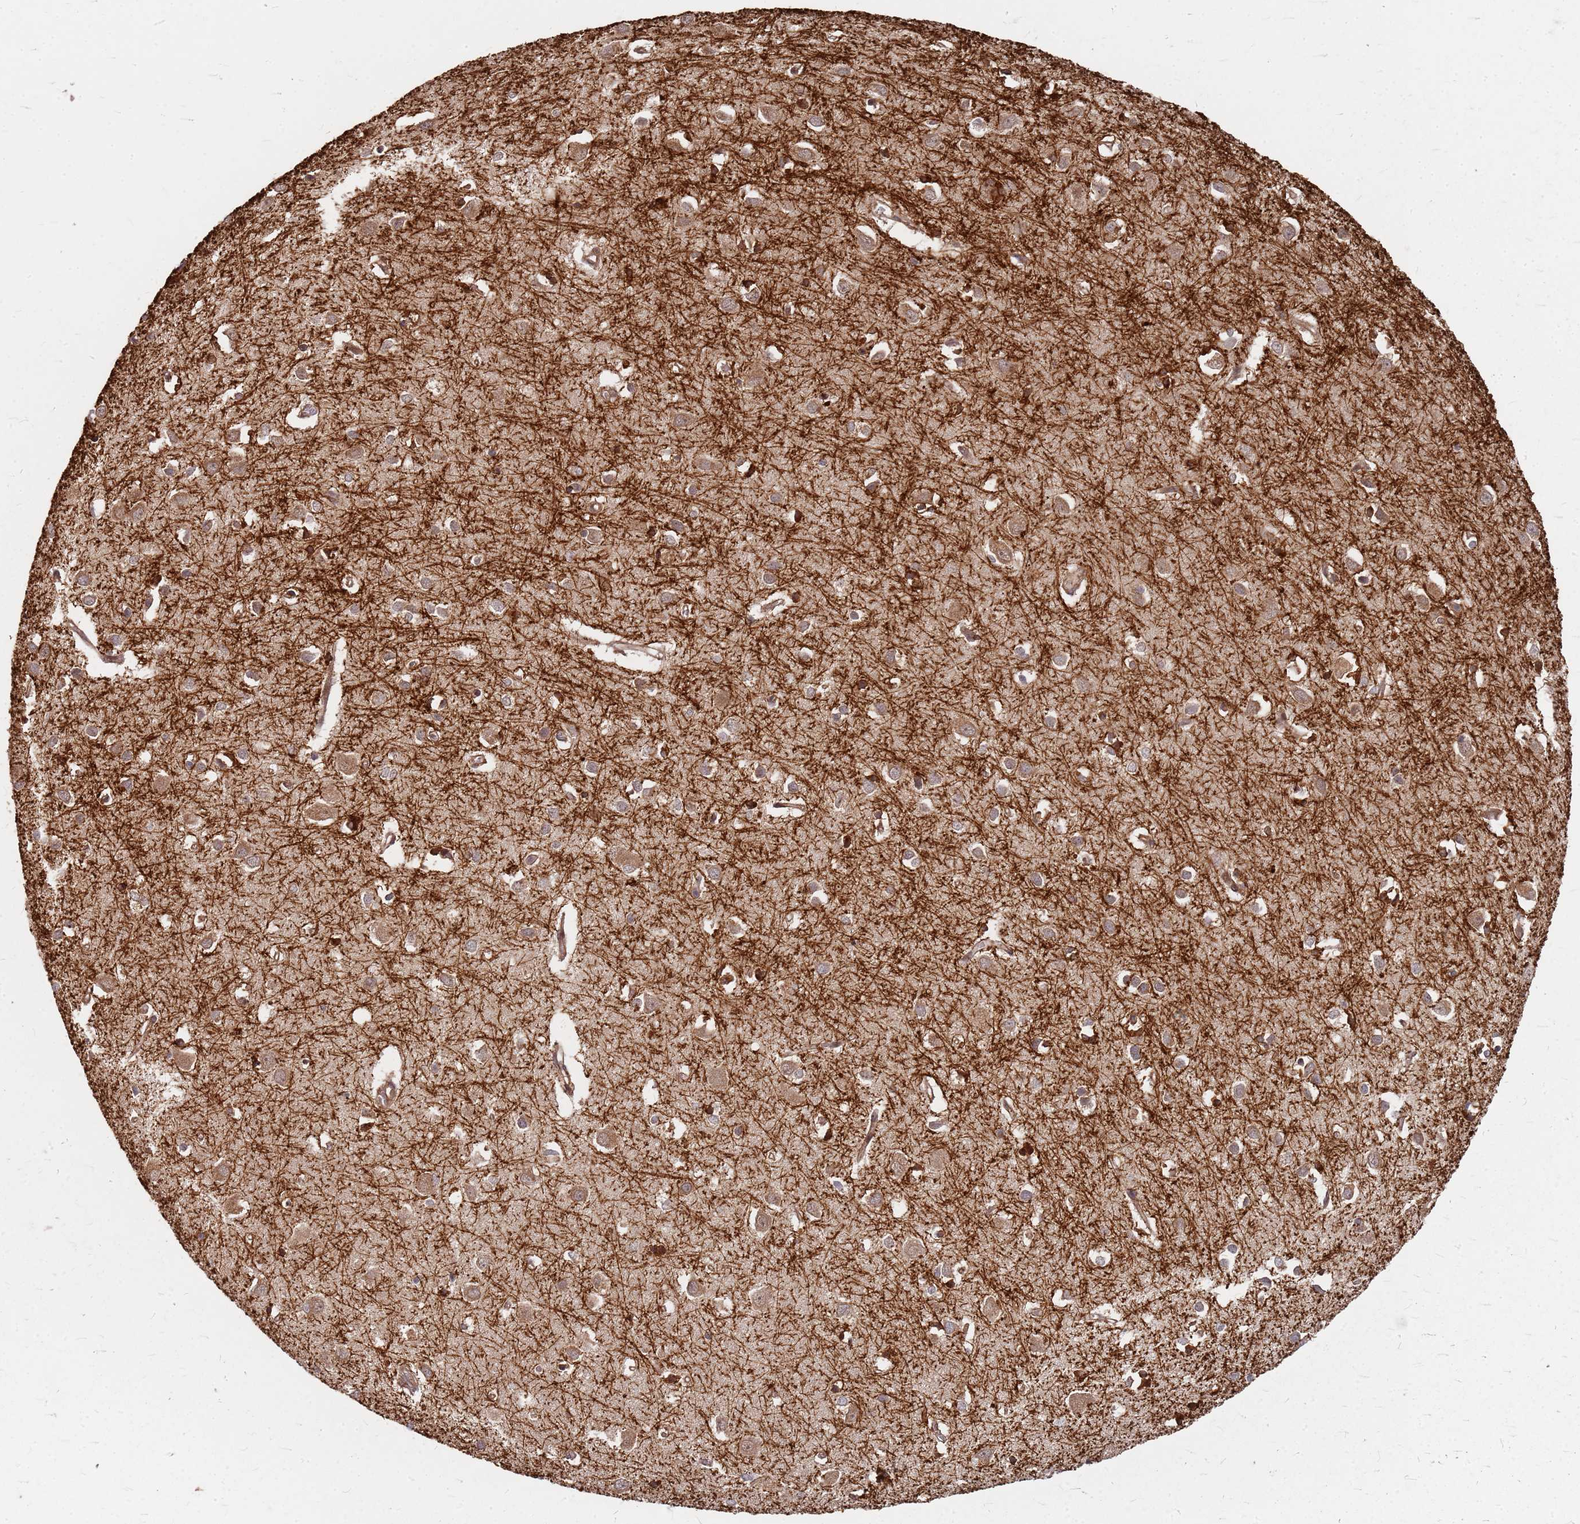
{"staining": {"intensity": "moderate", "quantity": ">75%", "location": "cytoplasmic/membranous"}, "tissue": "cerebral cortex", "cell_type": "Endothelial cells", "image_type": "normal", "snomed": [{"axis": "morphology", "description": "Normal tissue, NOS"}, {"axis": "topography", "description": "Cerebral cortex"}], "caption": "Benign cerebral cortex reveals moderate cytoplasmic/membranous expression in about >75% of endothelial cells, visualized by immunohistochemistry. The staining was performed using DAB, with brown indicating positive protein expression. Nuclei are stained blue with hematoxylin.", "gene": "TRABD", "patient": {"sex": "female", "age": 64}}